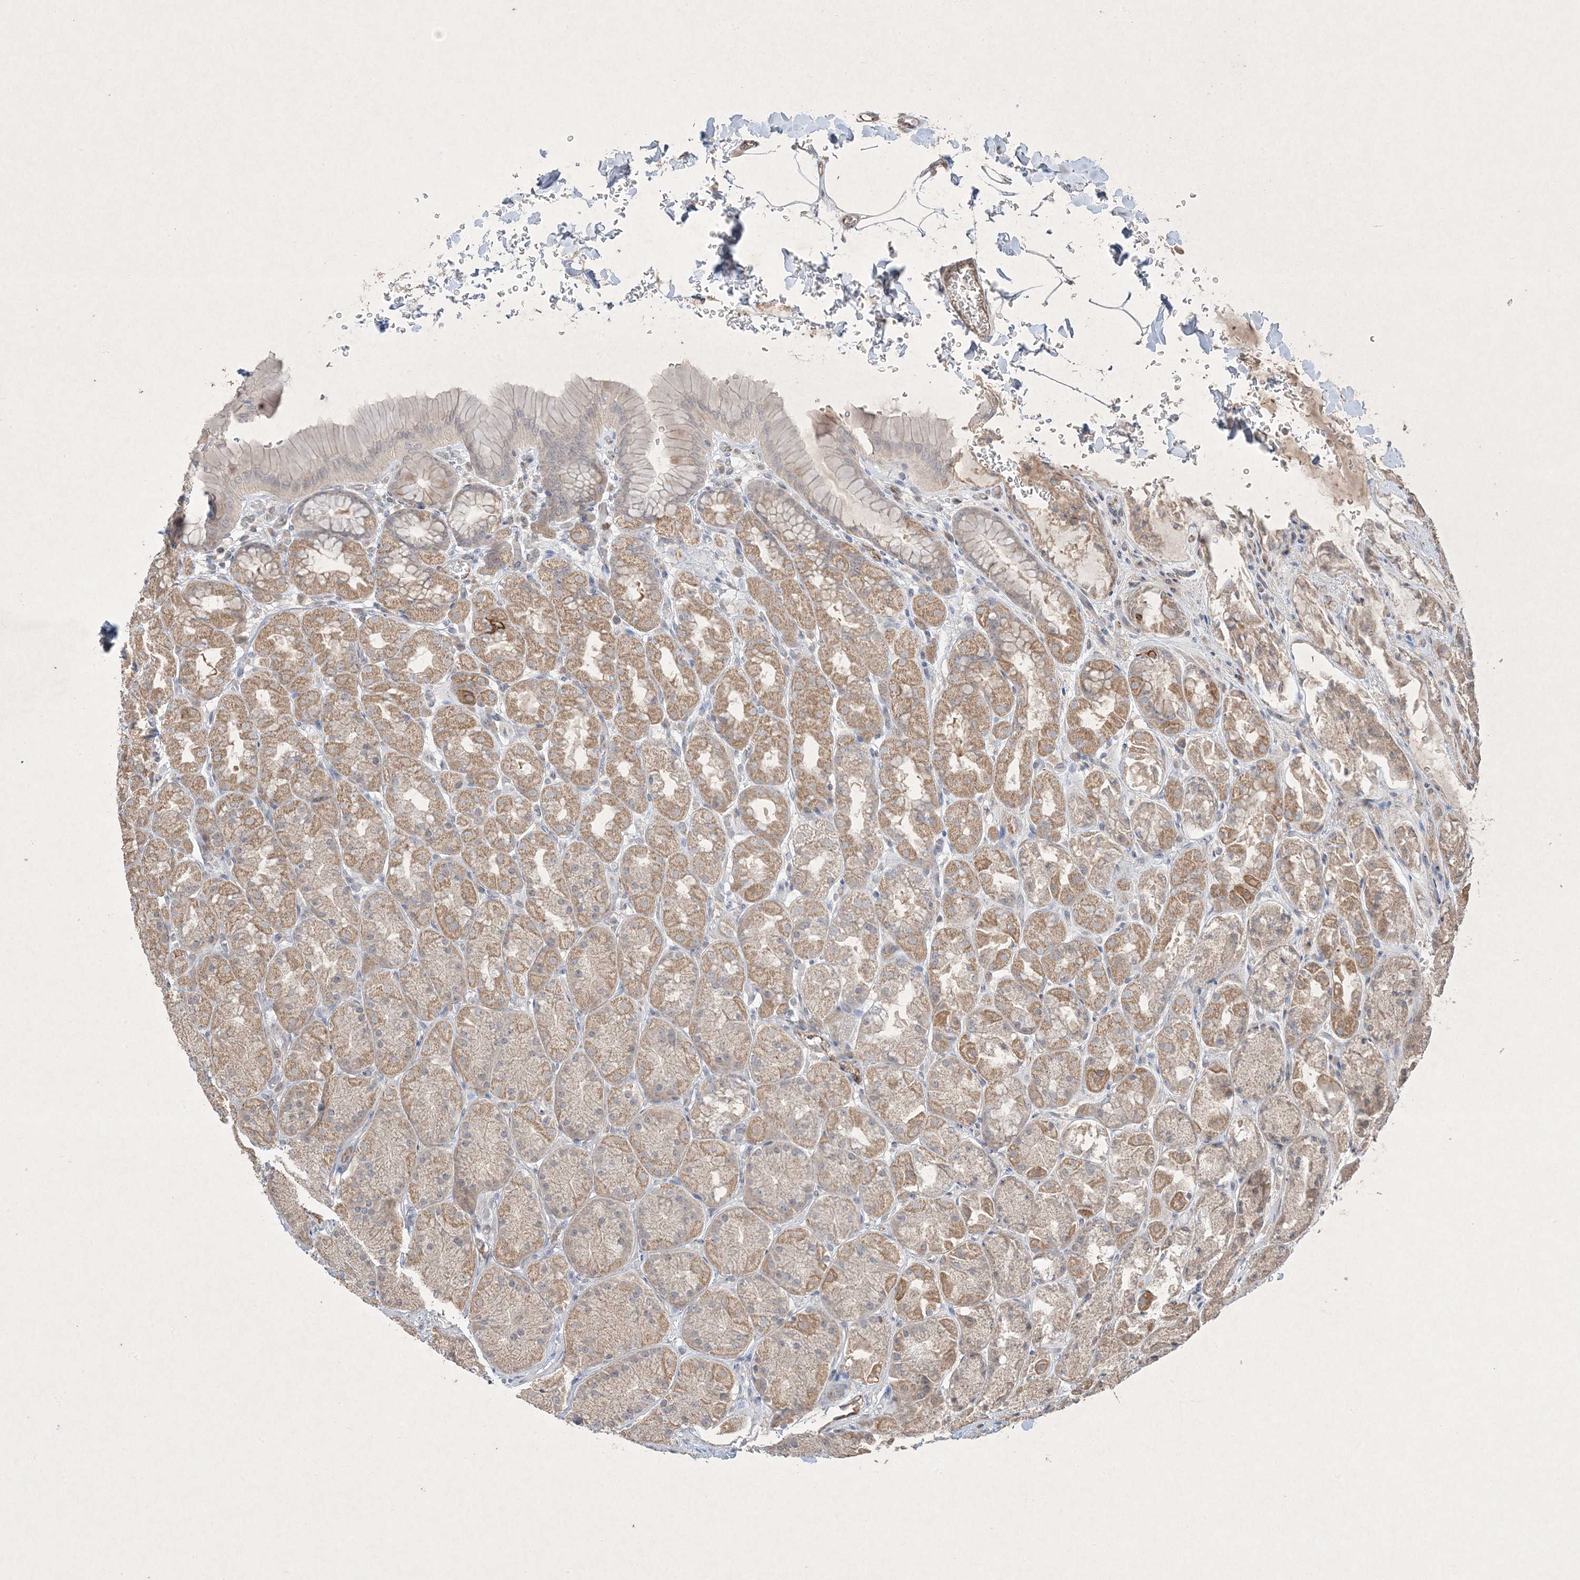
{"staining": {"intensity": "moderate", "quantity": "25%-75%", "location": "cytoplasmic/membranous"}, "tissue": "stomach", "cell_type": "Glandular cells", "image_type": "normal", "snomed": [{"axis": "morphology", "description": "Normal tissue, NOS"}, {"axis": "topography", "description": "Stomach"}], "caption": "Glandular cells exhibit moderate cytoplasmic/membranous staining in about 25%-75% of cells in normal stomach.", "gene": "PRSS36", "patient": {"sex": "male", "age": 42}}